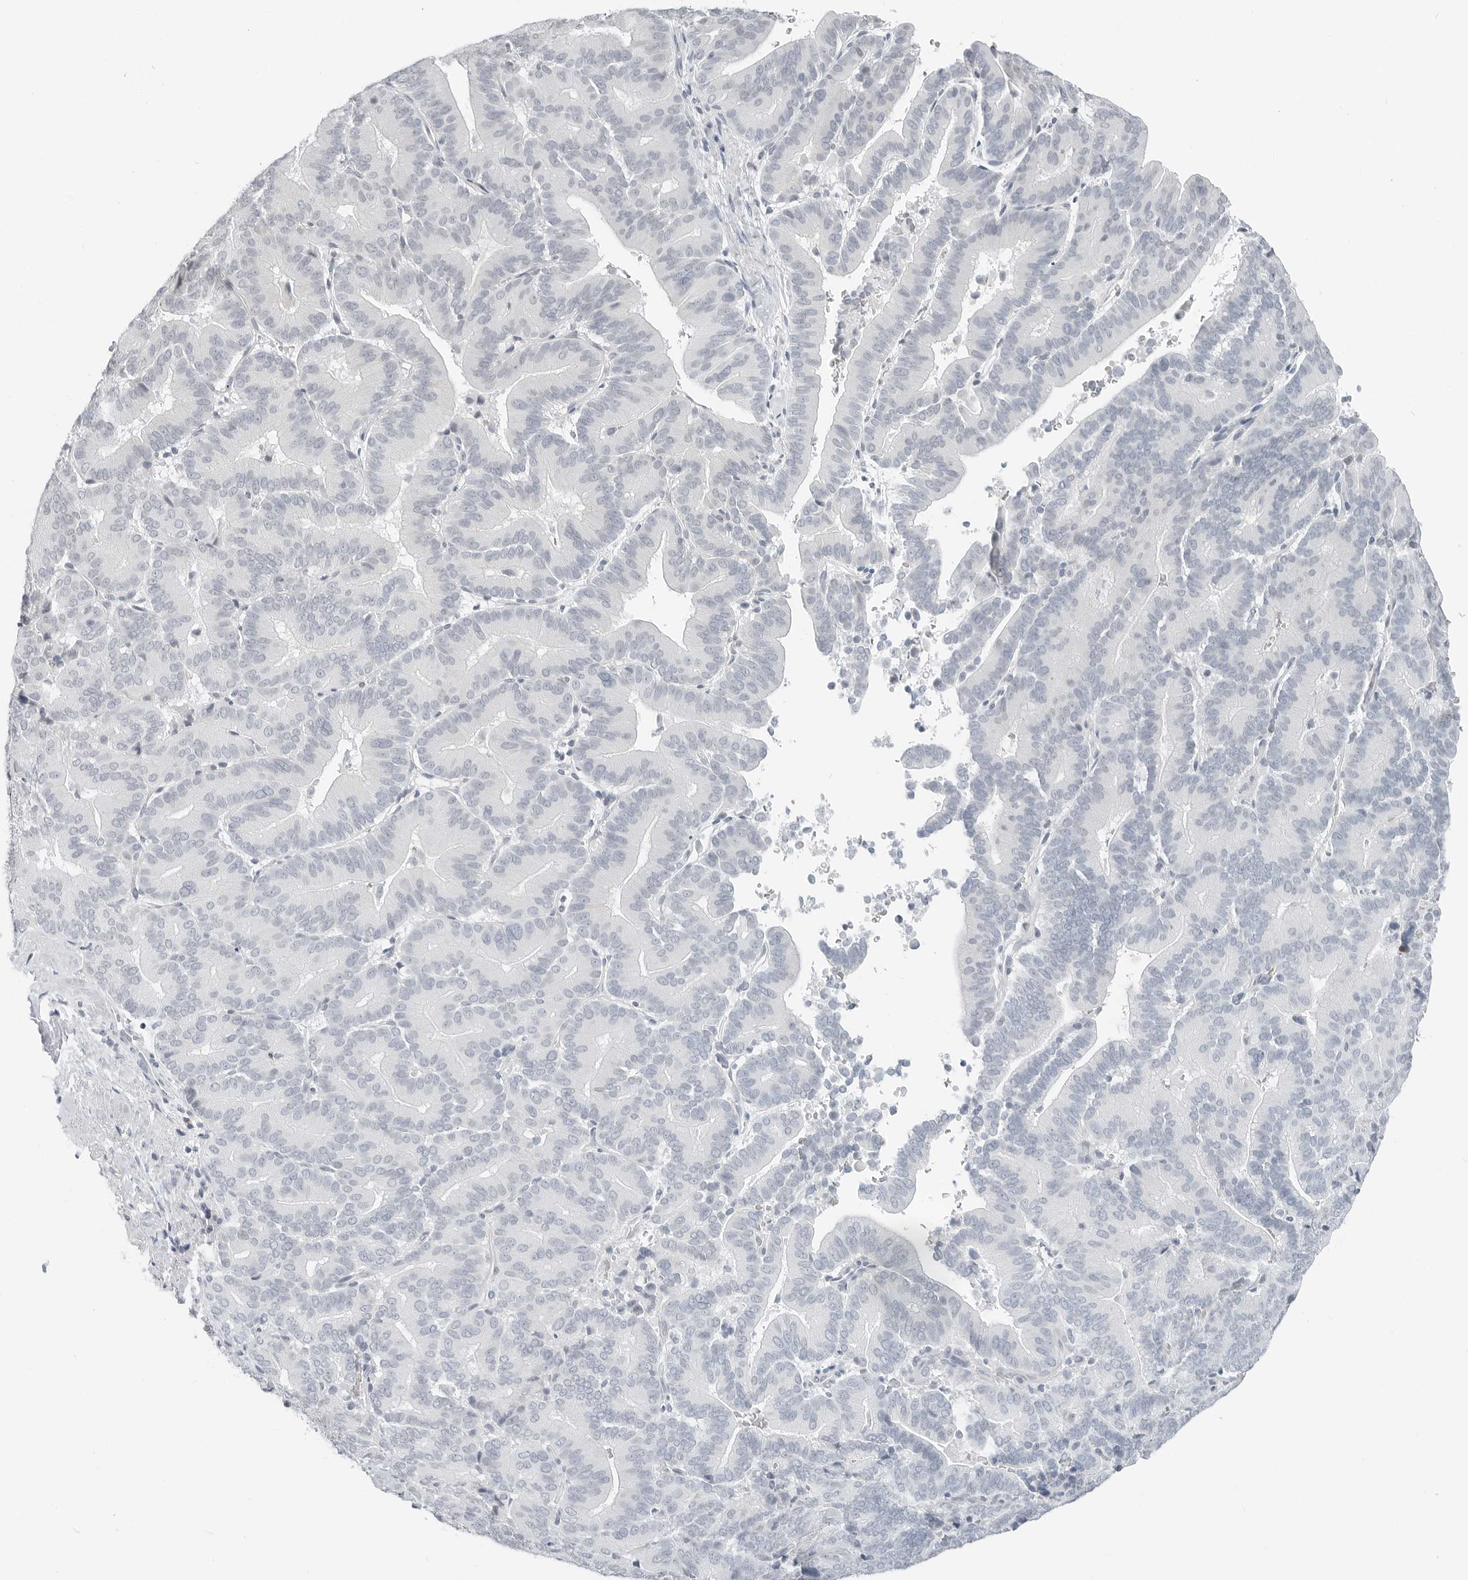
{"staining": {"intensity": "negative", "quantity": "none", "location": "none"}, "tissue": "liver cancer", "cell_type": "Tumor cells", "image_type": "cancer", "snomed": [{"axis": "morphology", "description": "Cholangiocarcinoma"}, {"axis": "topography", "description": "Liver"}], "caption": "Histopathology image shows no significant protein staining in tumor cells of liver cholangiocarcinoma. The staining is performed using DAB brown chromogen with nuclei counter-stained in using hematoxylin.", "gene": "XIRP1", "patient": {"sex": "female", "age": 75}}